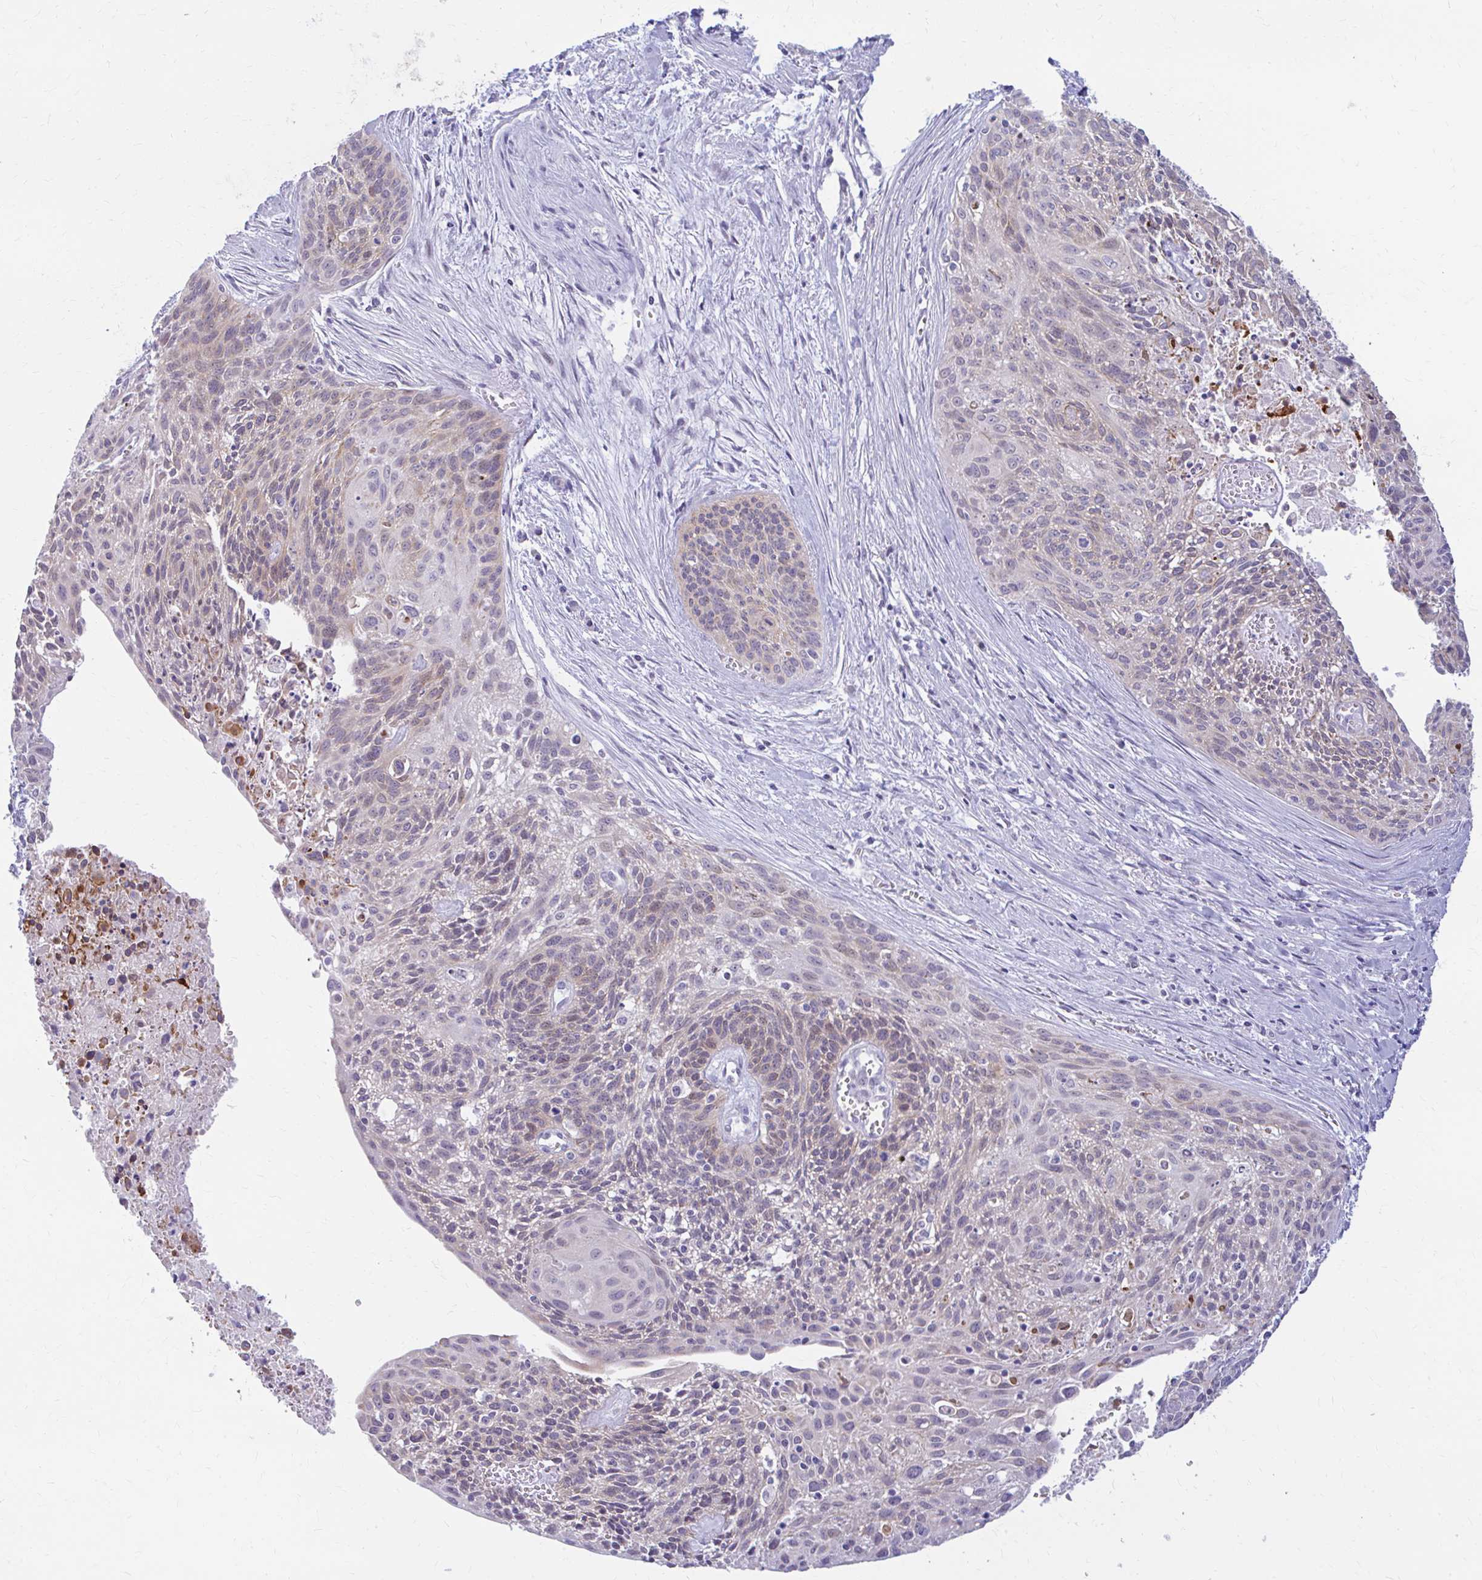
{"staining": {"intensity": "weak", "quantity": "25%-75%", "location": "cytoplasmic/membranous"}, "tissue": "cervical cancer", "cell_type": "Tumor cells", "image_type": "cancer", "snomed": [{"axis": "morphology", "description": "Squamous cell carcinoma, NOS"}, {"axis": "topography", "description": "Cervix"}], "caption": "Immunohistochemistry (IHC) photomicrograph of human cervical cancer stained for a protein (brown), which reveals low levels of weak cytoplasmic/membranous positivity in about 25%-75% of tumor cells.", "gene": "RGS16", "patient": {"sex": "female", "age": 55}}